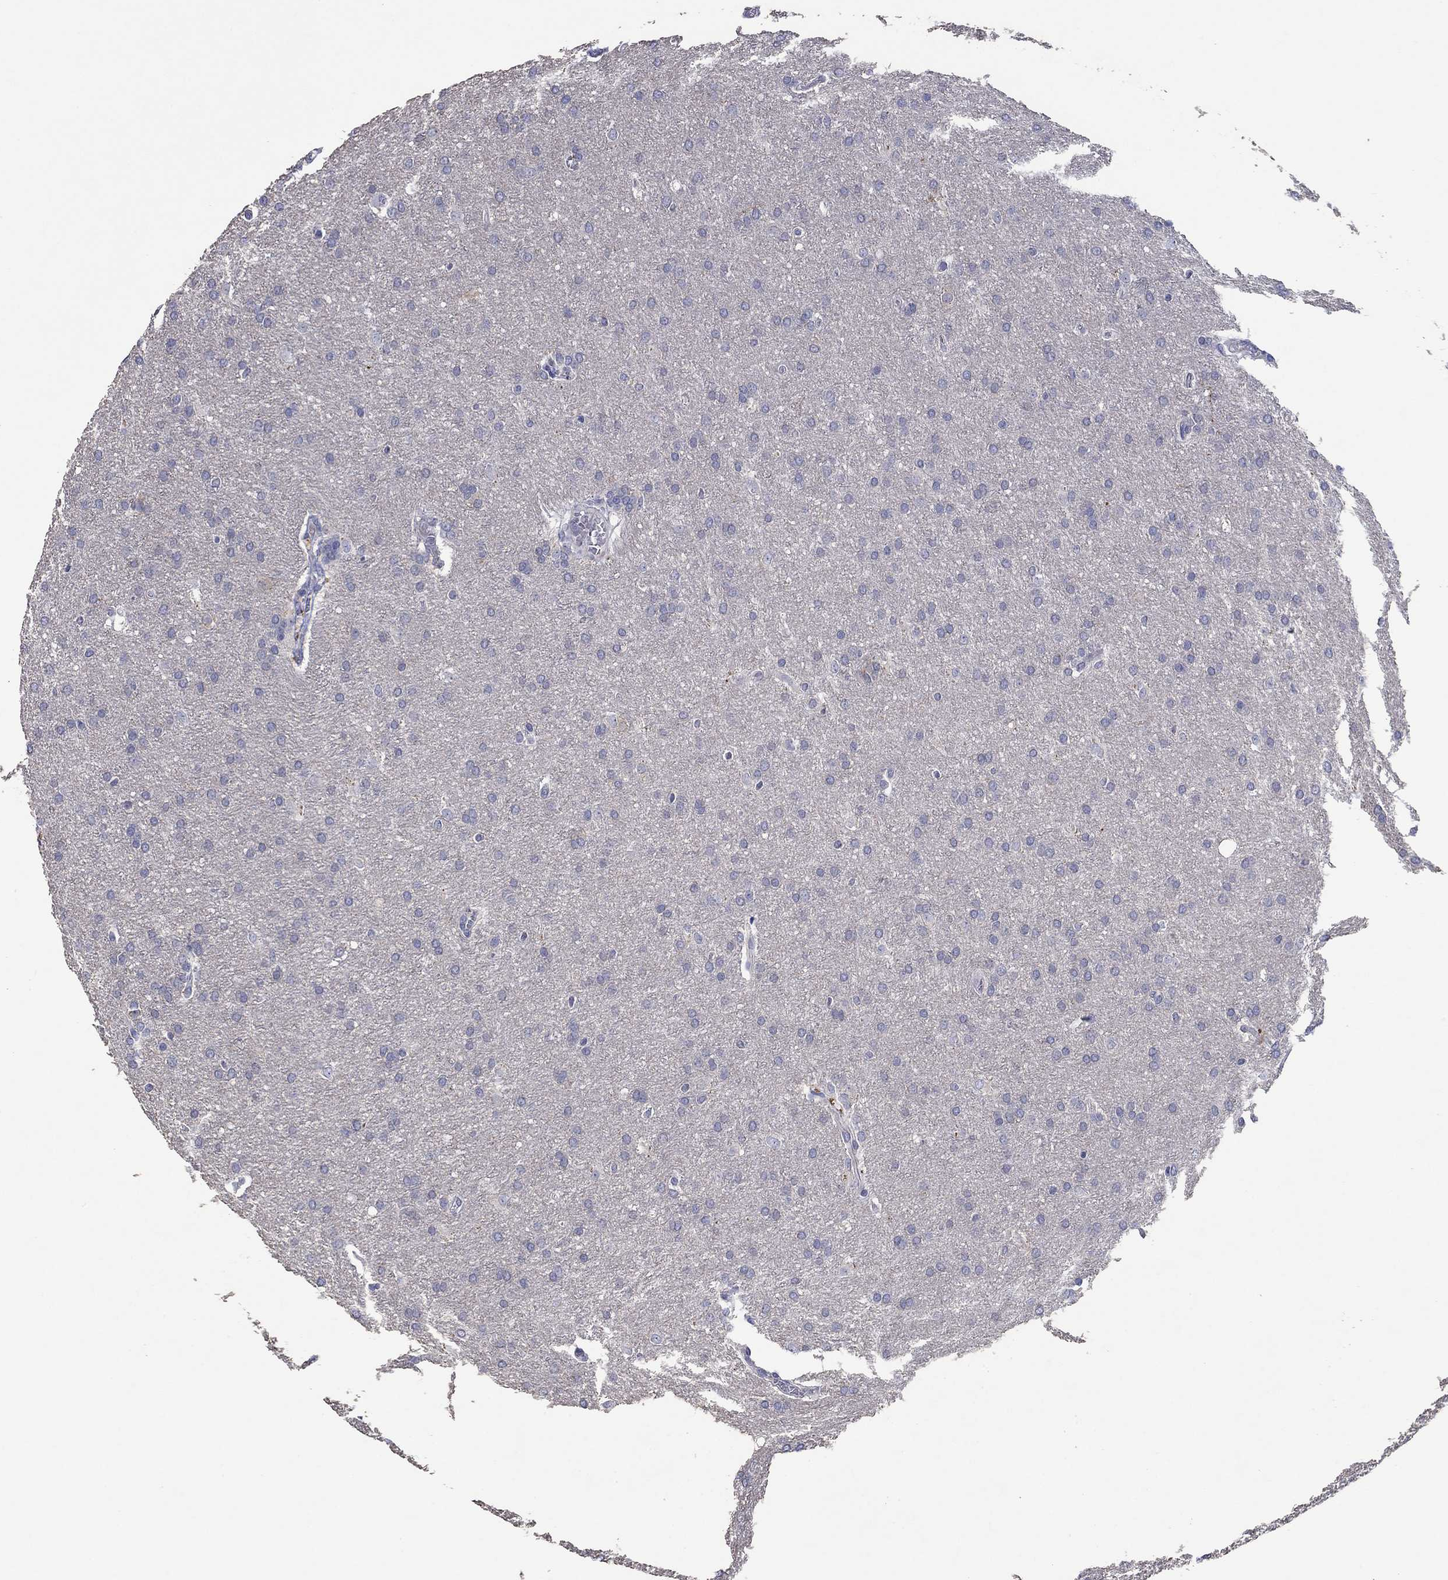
{"staining": {"intensity": "negative", "quantity": "none", "location": "none"}, "tissue": "glioma", "cell_type": "Tumor cells", "image_type": "cancer", "snomed": [{"axis": "morphology", "description": "Glioma, malignant, Low grade"}, {"axis": "topography", "description": "Brain"}], "caption": "Immunohistochemical staining of human malignant low-grade glioma reveals no significant staining in tumor cells.", "gene": "HDC", "patient": {"sex": "female", "age": 32}}